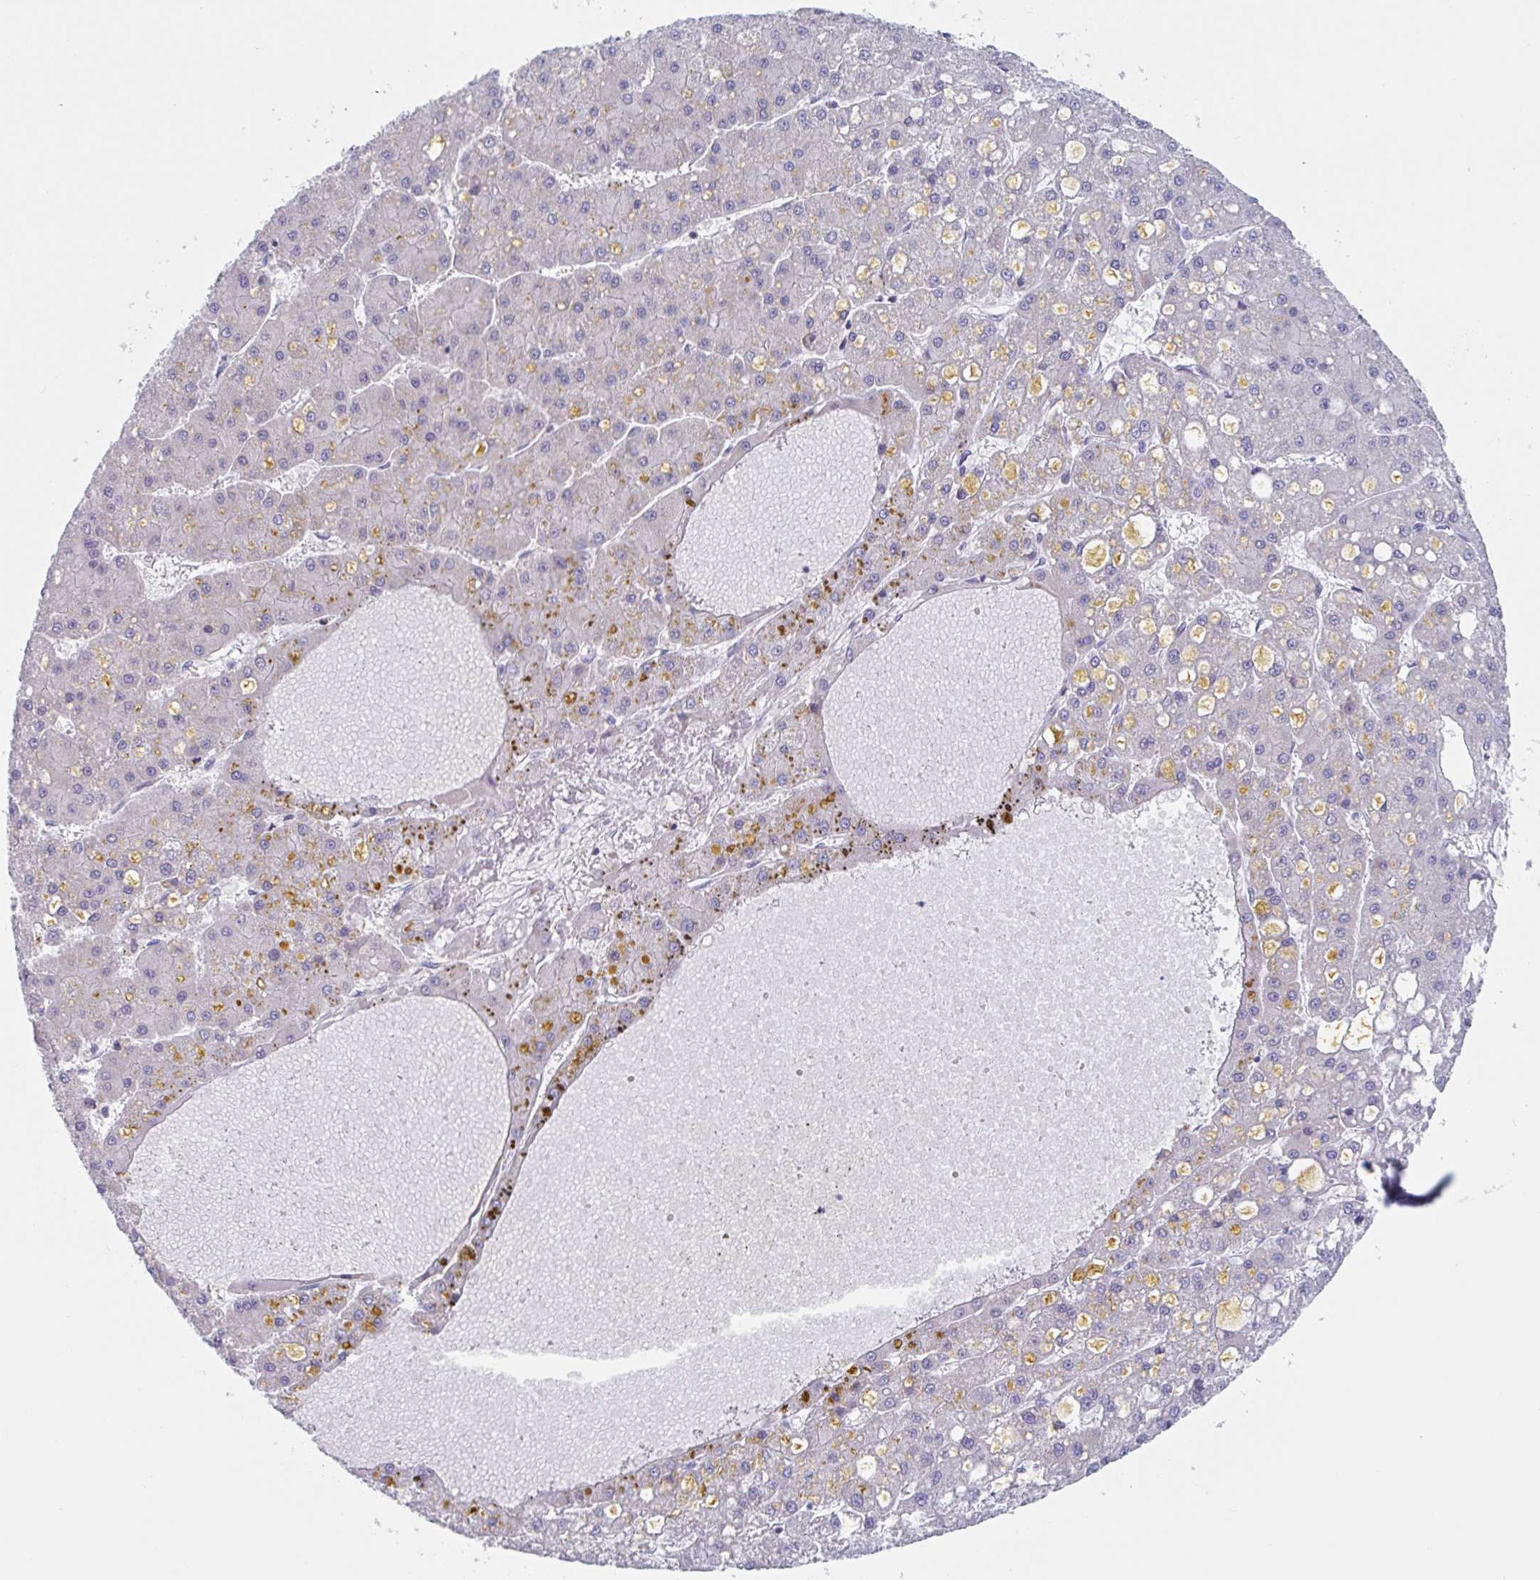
{"staining": {"intensity": "negative", "quantity": "none", "location": "none"}, "tissue": "liver cancer", "cell_type": "Tumor cells", "image_type": "cancer", "snomed": [{"axis": "morphology", "description": "Carcinoma, Hepatocellular, NOS"}, {"axis": "topography", "description": "Liver"}], "caption": "This is an immunohistochemistry histopathology image of human liver cancer (hepatocellular carcinoma). There is no expression in tumor cells.", "gene": "MRPL53", "patient": {"sex": "male", "age": 67}}